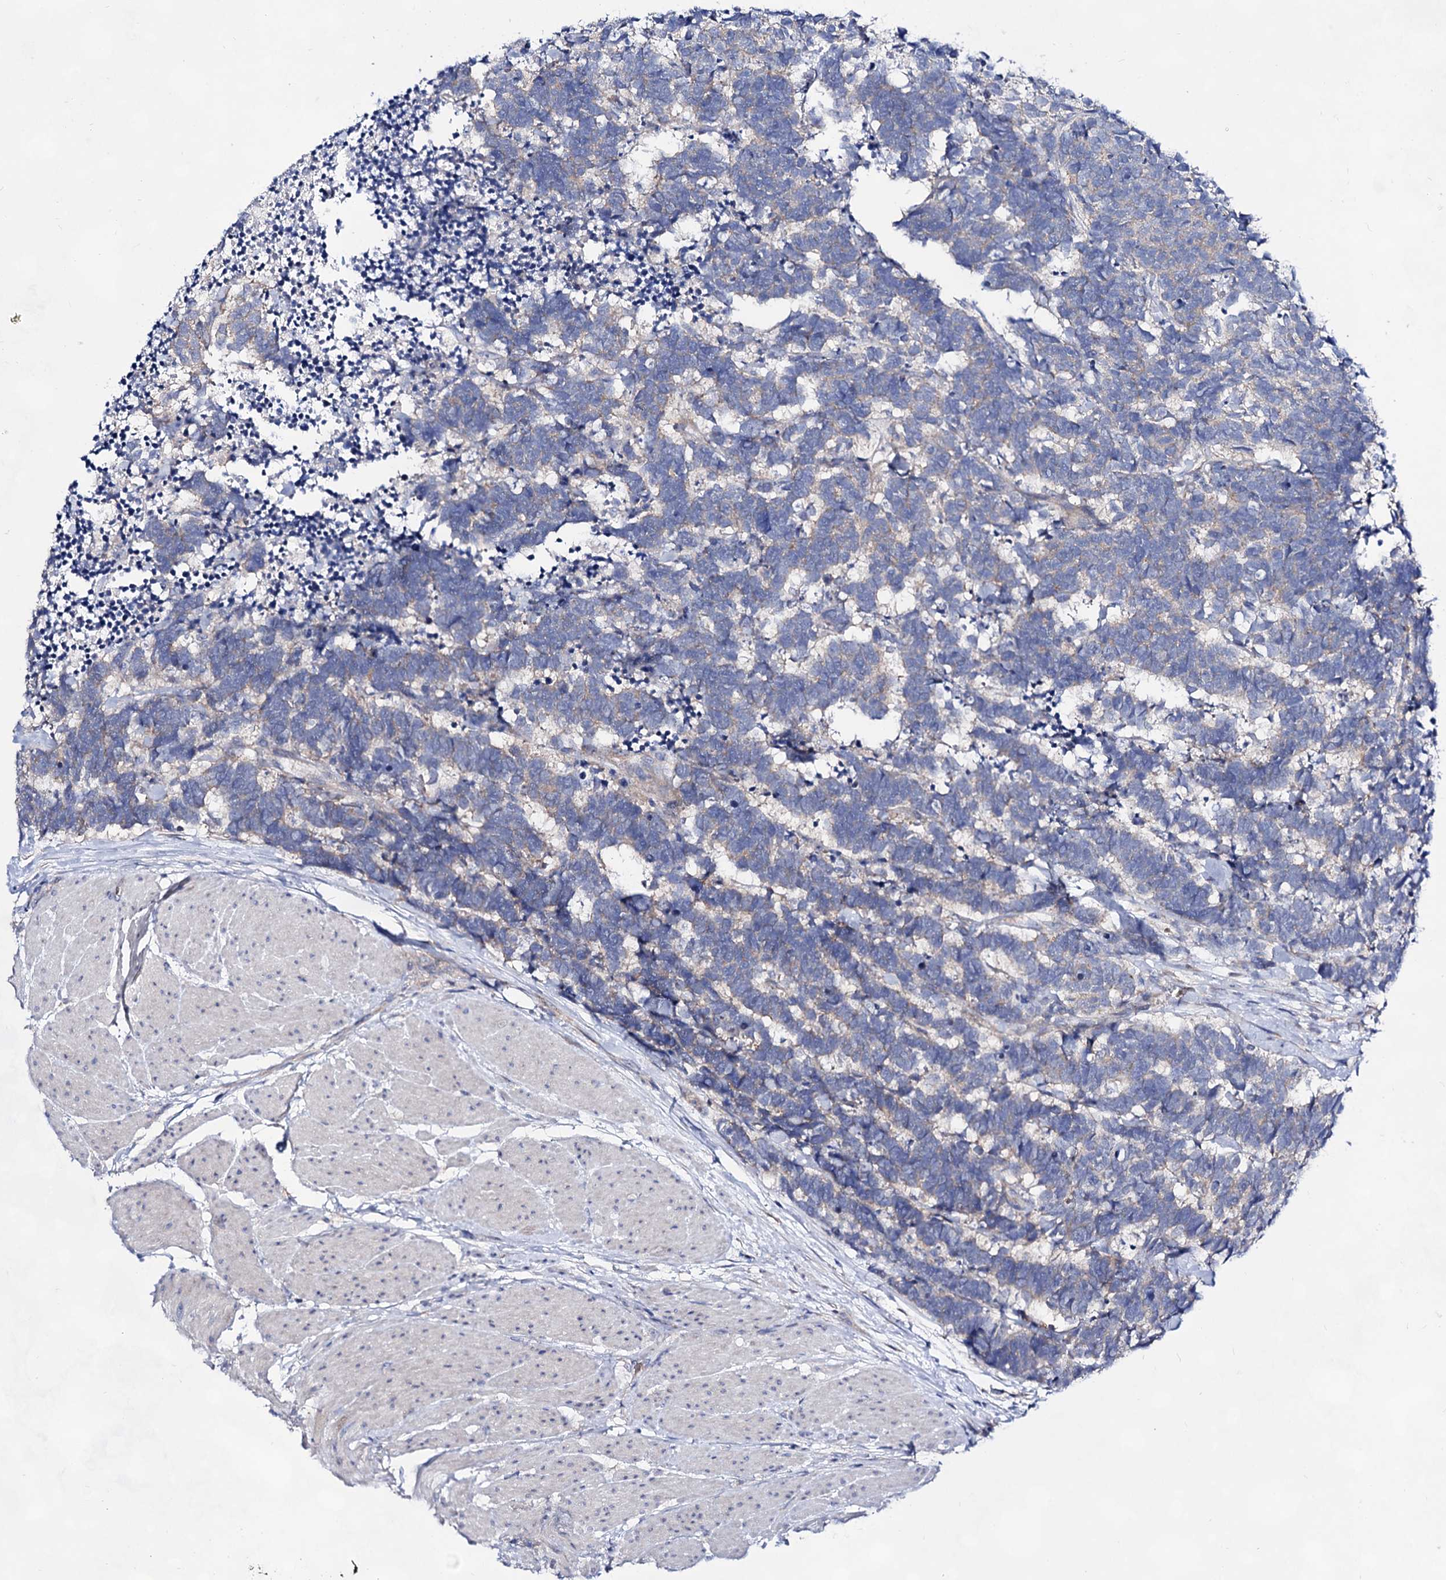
{"staining": {"intensity": "weak", "quantity": "25%-75%", "location": "cytoplasmic/membranous"}, "tissue": "carcinoid", "cell_type": "Tumor cells", "image_type": "cancer", "snomed": [{"axis": "morphology", "description": "Carcinoma, NOS"}, {"axis": "morphology", "description": "Carcinoid, malignant, NOS"}, {"axis": "topography", "description": "Urinary bladder"}], "caption": "Carcinoid stained with a protein marker demonstrates weak staining in tumor cells.", "gene": "PLIN1", "patient": {"sex": "male", "age": 57}}